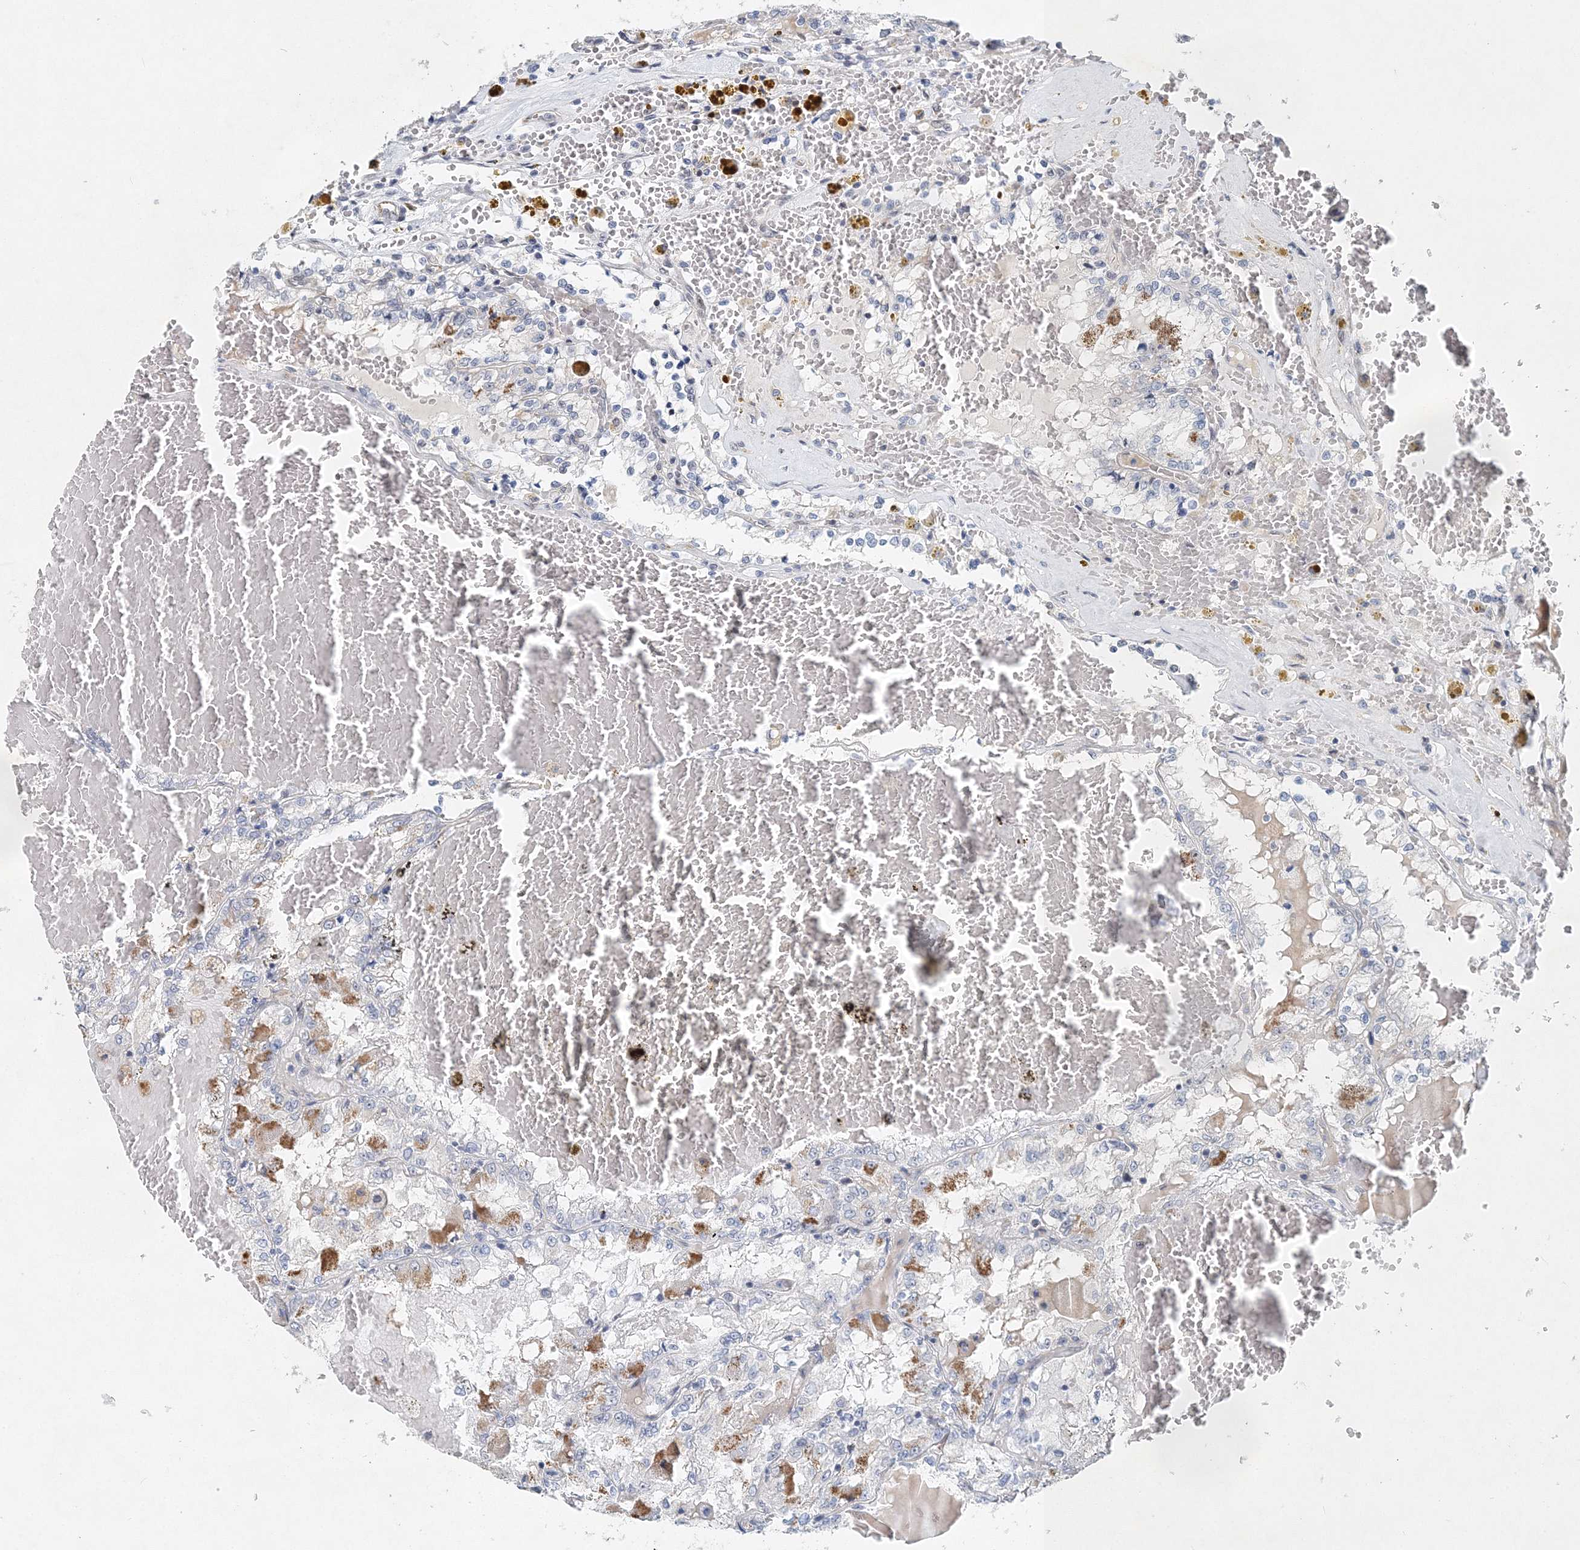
{"staining": {"intensity": "negative", "quantity": "none", "location": "none"}, "tissue": "renal cancer", "cell_type": "Tumor cells", "image_type": "cancer", "snomed": [{"axis": "morphology", "description": "Adenocarcinoma, NOS"}, {"axis": "topography", "description": "Kidney"}], "caption": "Histopathology image shows no significant protein staining in tumor cells of renal cancer (adenocarcinoma).", "gene": "UIMC1", "patient": {"sex": "female", "age": 56}}